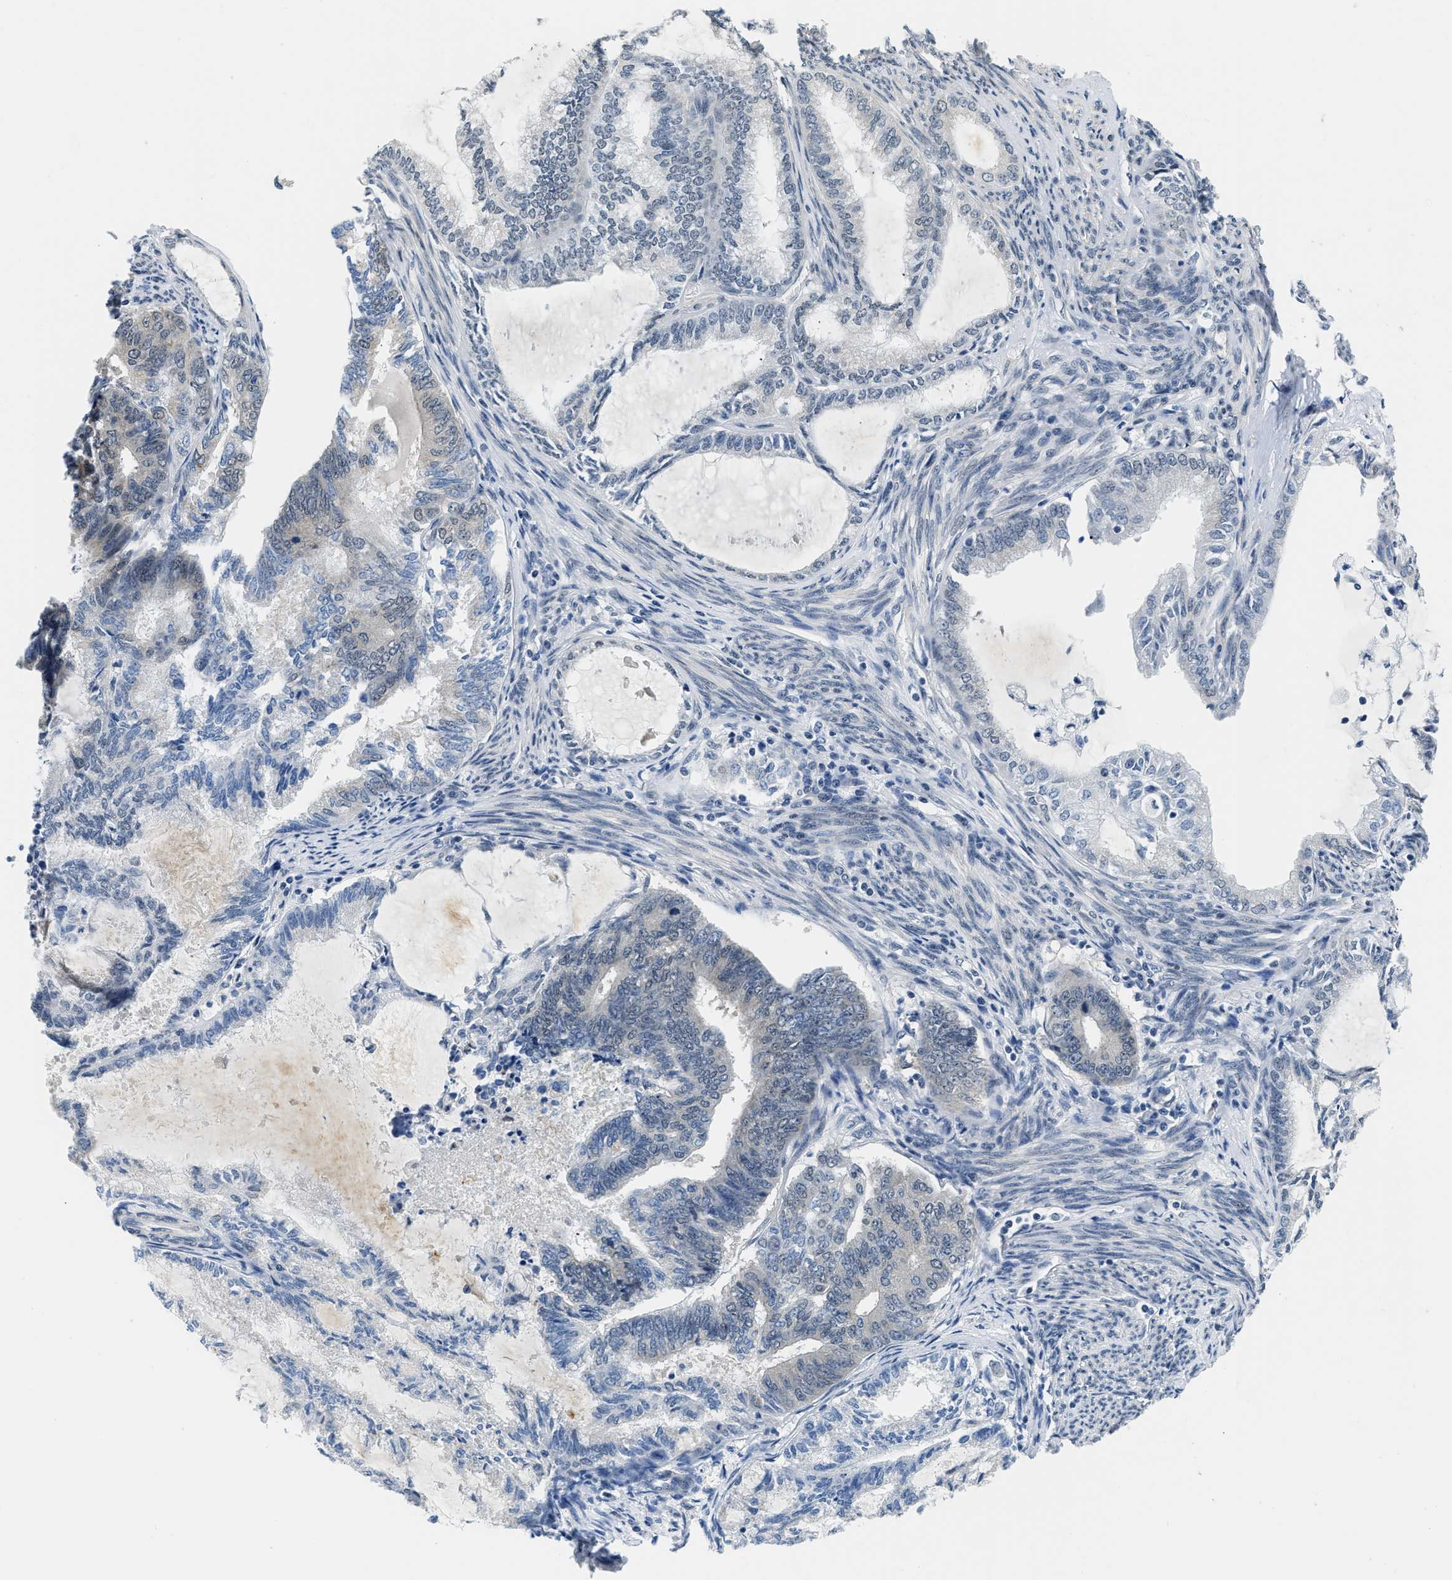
{"staining": {"intensity": "negative", "quantity": "none", "location": "none"}, "tissue": "endometrial cancer", "cell_type": "Tumor cells", "image_type": "cancer", "snomed": [{"axis": "morphology", "description": "Adenocarcinoma, NOS"}, {"axis": "topography", "description": "Endometrium"}], "caption": "The immunohistochemistry histopathology image has no significant positivity in tumor cells of endometrial cancer (adenocarcinoma) tissue. The staining was performed using DAB to visualize the protein expression in brown, while the nuclei were stained in blue with hematoxylin (Magnification: 20x).", "gene": "SMAD4", "patient": {"sex": "female", "age": 86}}